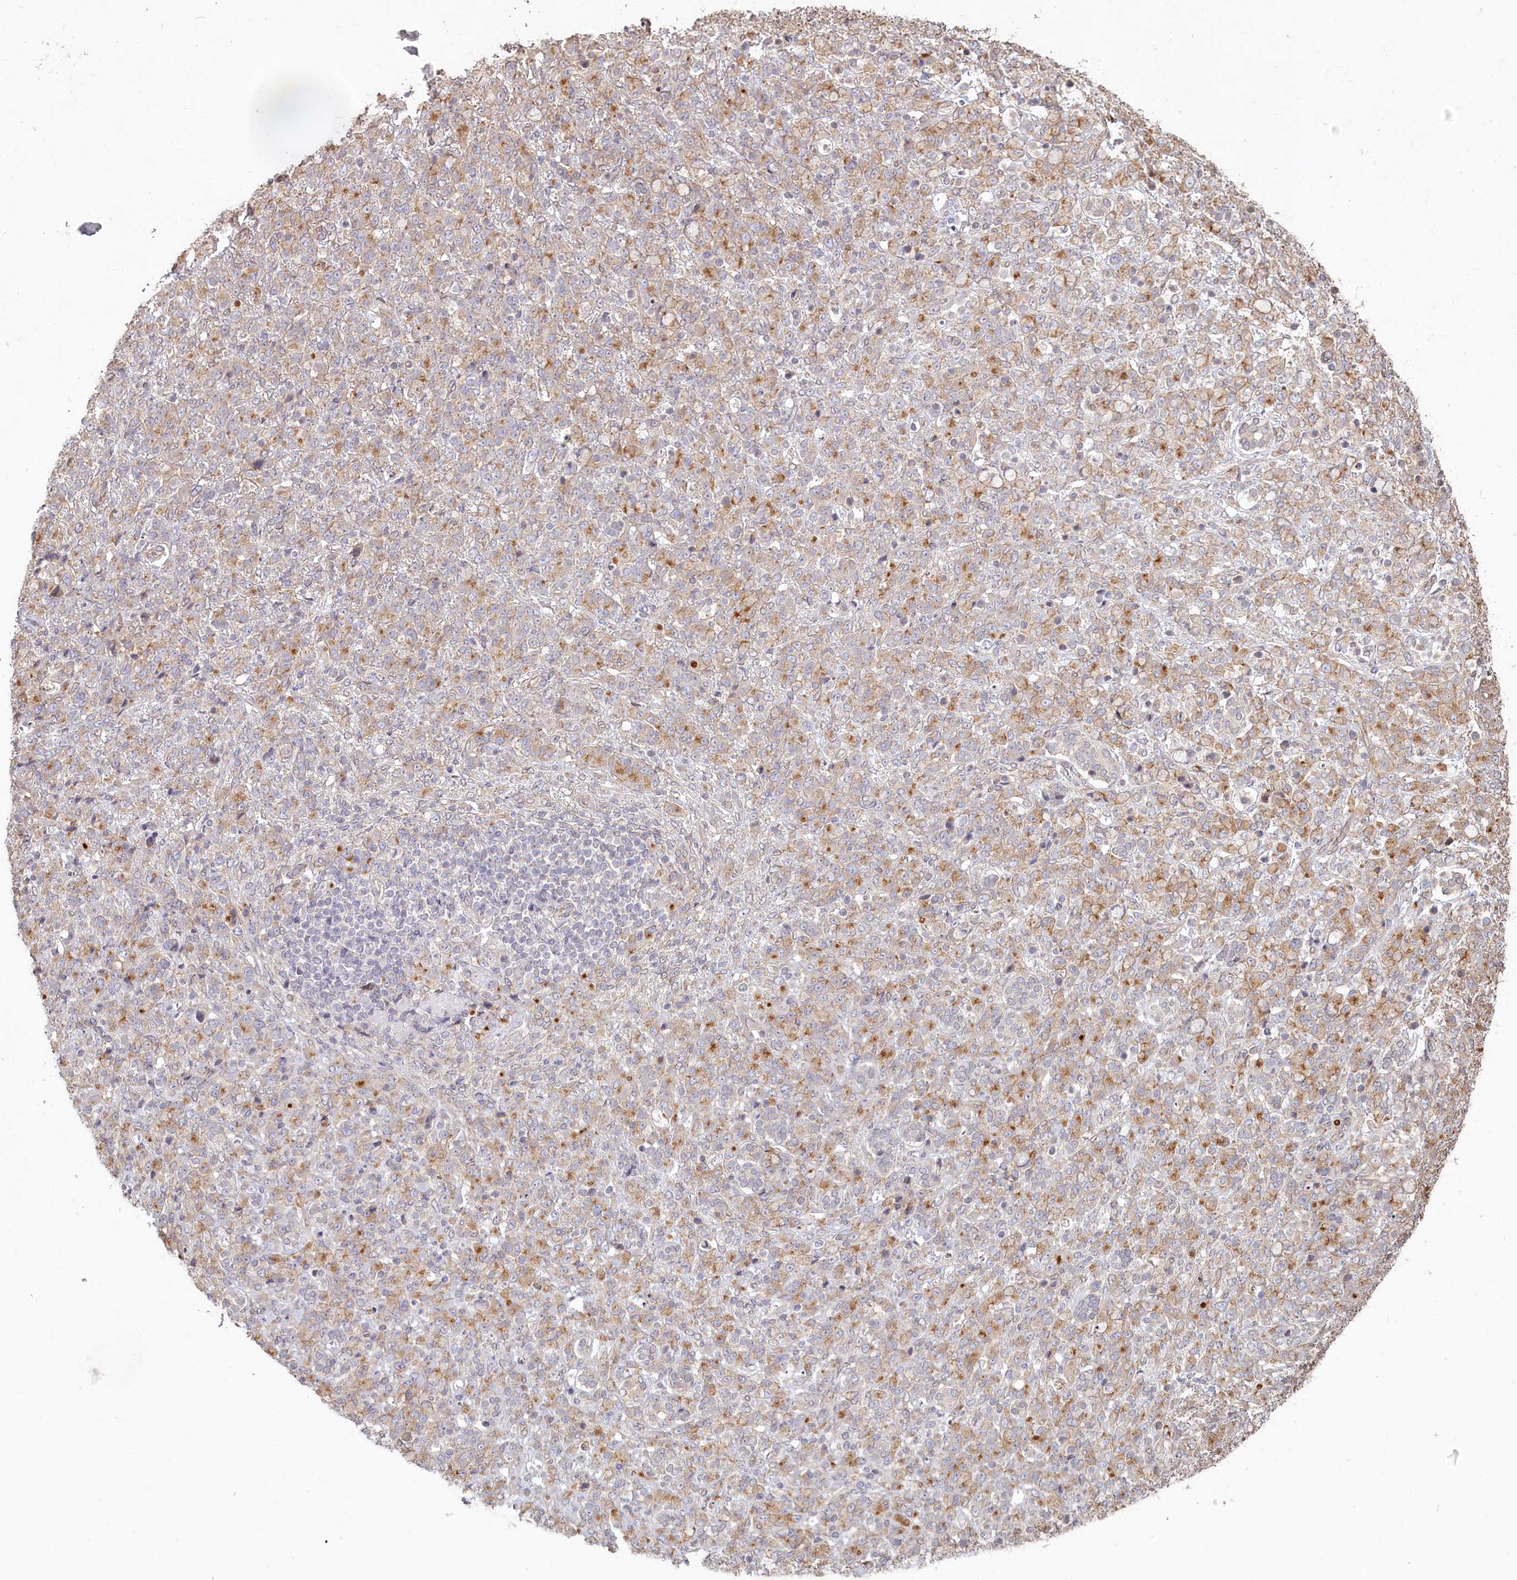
{"staining": {"intensity": "weak", "quantity": "25%-75%", "location": "cytoplasmic/membranous"}, "tissue": "stomach cancer", "cell_type": "Tumor cells", "image_type": "cancer", "snomed": [{"axis": "morphology", "description": "Adenocarcinoma, NOS"}, {"axis": "topography", "description": "Stomach"}], "caption": "Immunohistochemistry (IHC) of stomach adenocarcinoma exhibits low levels of weak cytoplasmic/membranous expression in about 25%-75% of tumor cells.", "gene": "TCHP", "patient": {"sex": "female", "age": 79}}